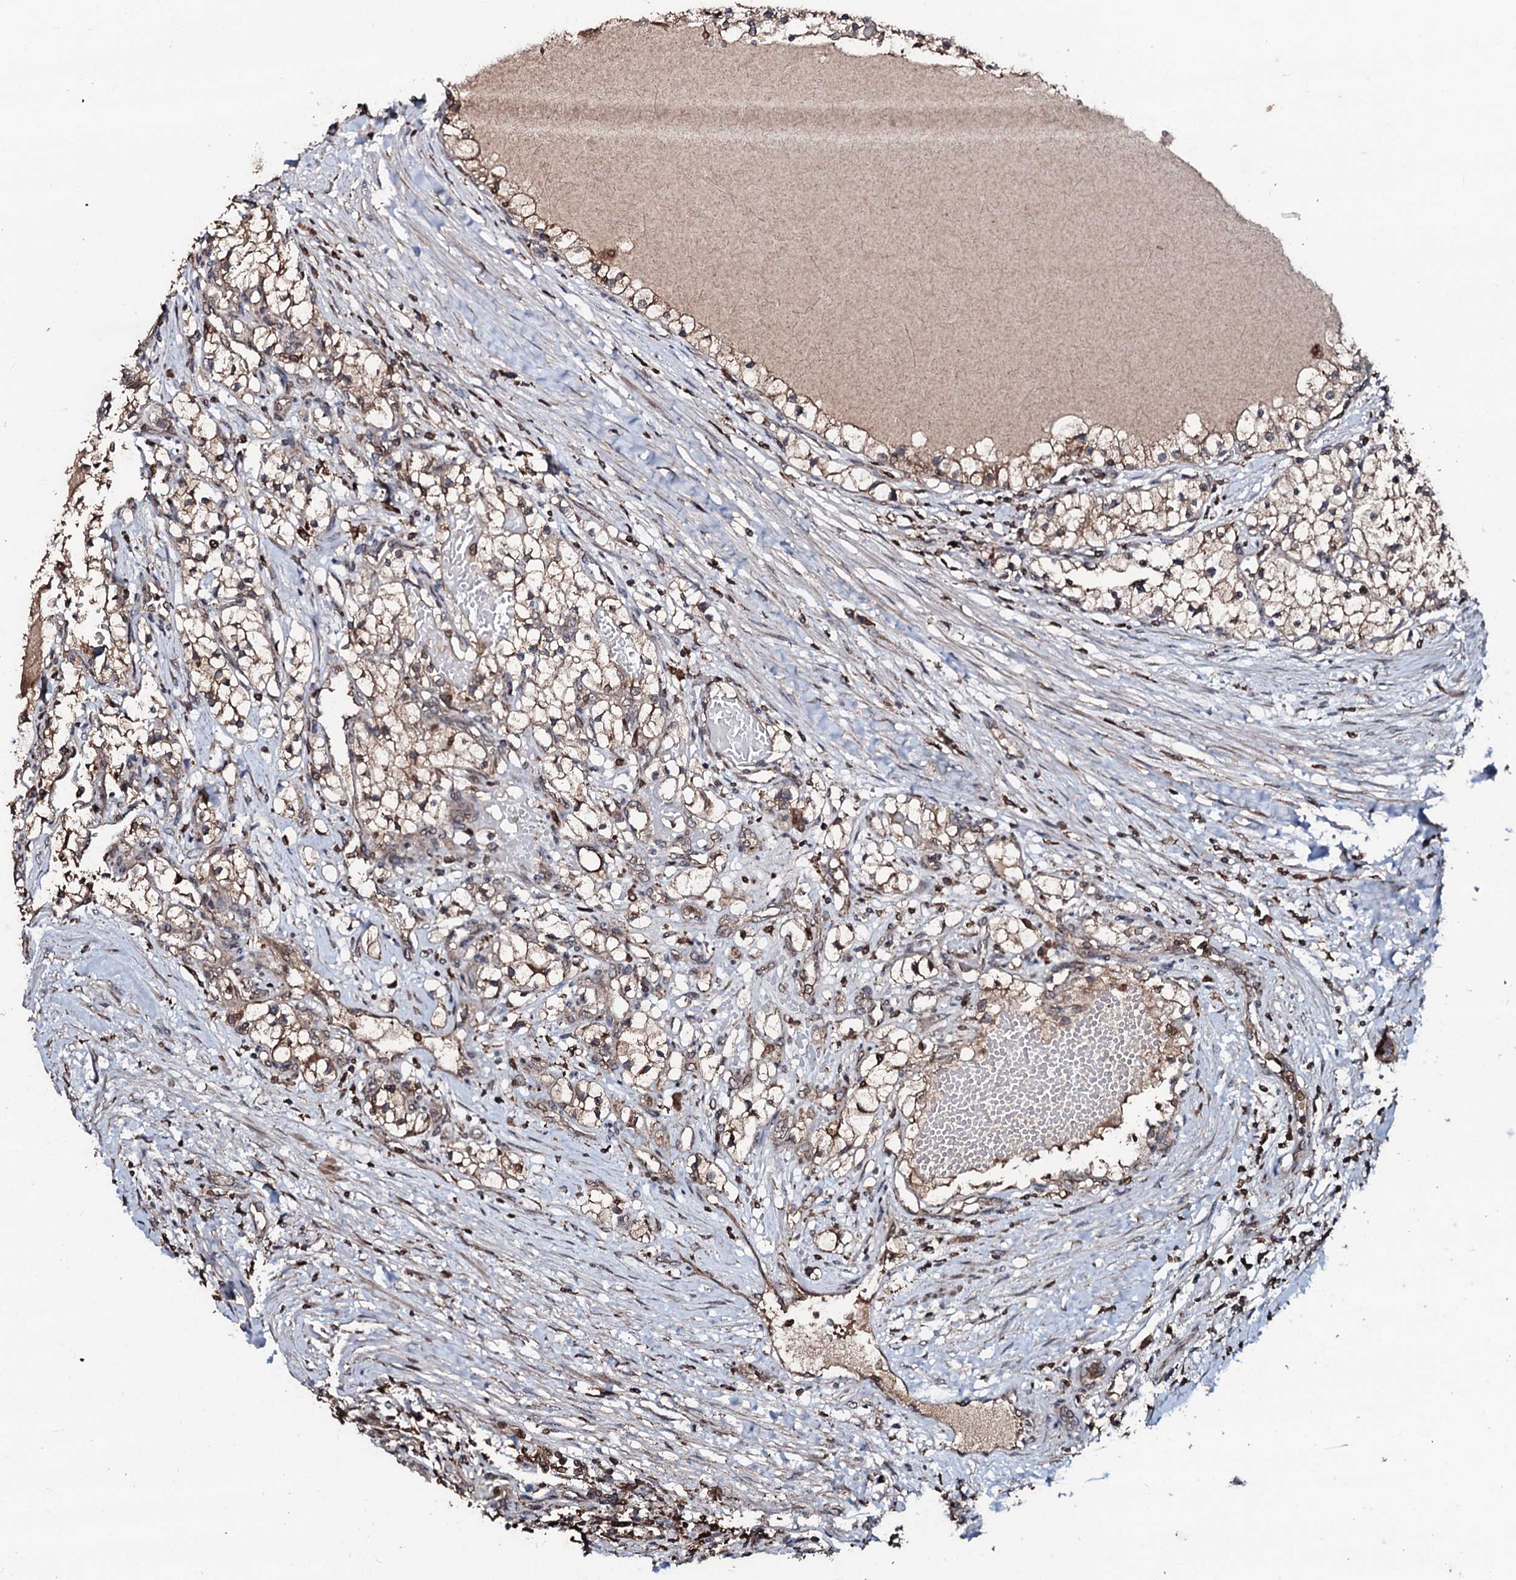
{"staining": {"intensity": "moderate", "quantity": ">75%", "location": "cytoplasmic/membranous"}, "tissue": "renal cancer", "cell_type": "Tumor cells", "image_type": "cancer", "snomed": [{"axis": "morphology", "description": "Normal tissue, NOS"}, {"axis": "morphology", "description": "Adenocarcinoma, NOS"}, {"axis": "topography", "description": "Kidney"}], "caption": "Renal cancer (adenocarcinoma) stained with a protein marker demonstrates moderate staining in tumor cells.", "gene": "SDHAF2", "patient": {"sex": "male", "age": 68}}